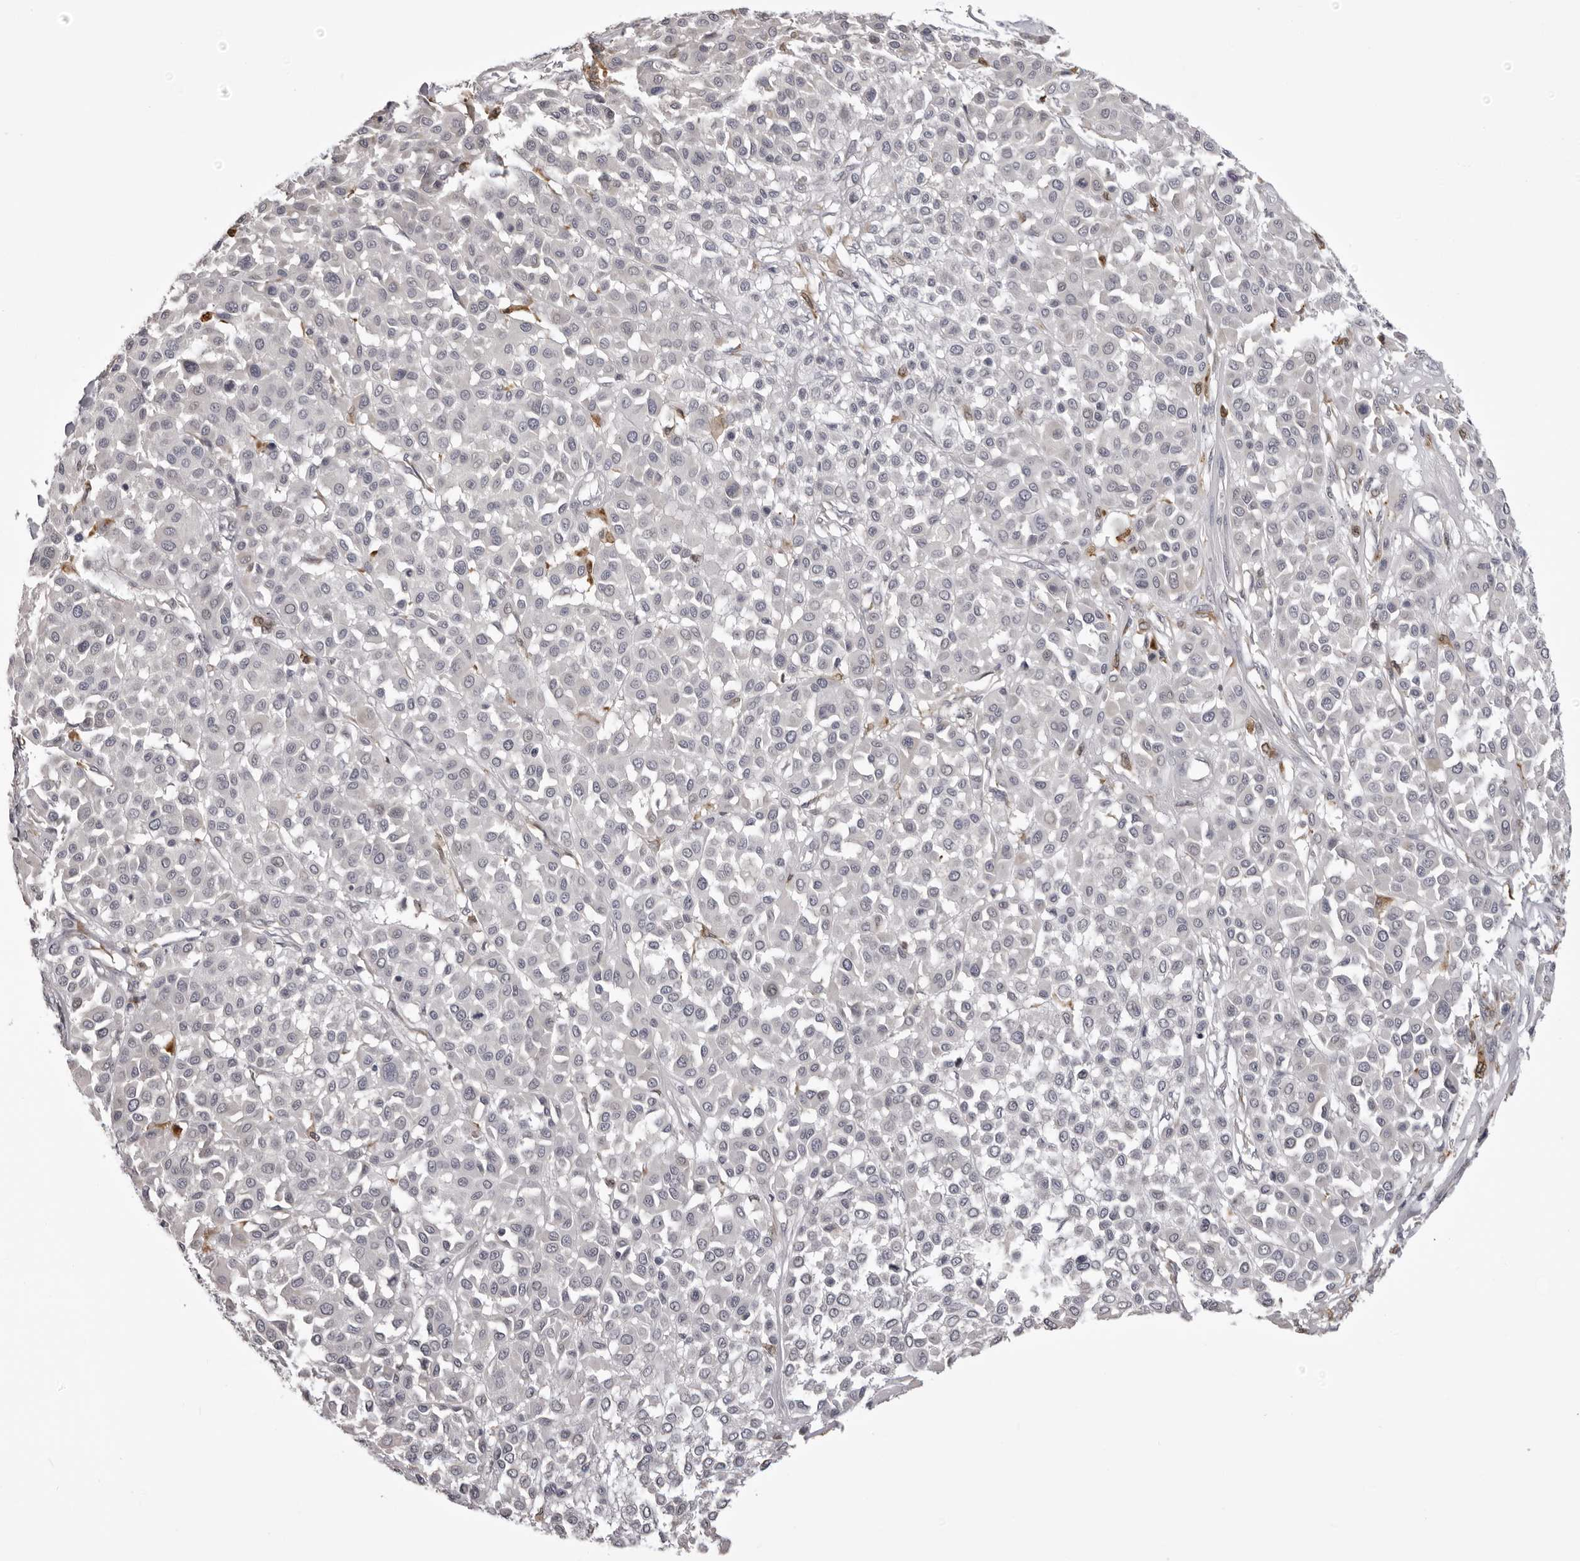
{"staining": {"intensity": "negative", "quantity": "none", "location": "none"}, "tissue": "melanoma", "cell_type": "Tumor cells", "image_type": "cancer", "snomed": [{"axis": "morphology", "description": "Malignant melanoma, Metastatic site"}, {"axis": "topography", "description": "Soft tissue"}], "caption": "Immunohistochemical staining of human malignant melanoma (metastatic site) demonstrates no significant positivity in tumor cells.", "gene": "NCEH1", "patient": {"sex": "male", "age": 41}}